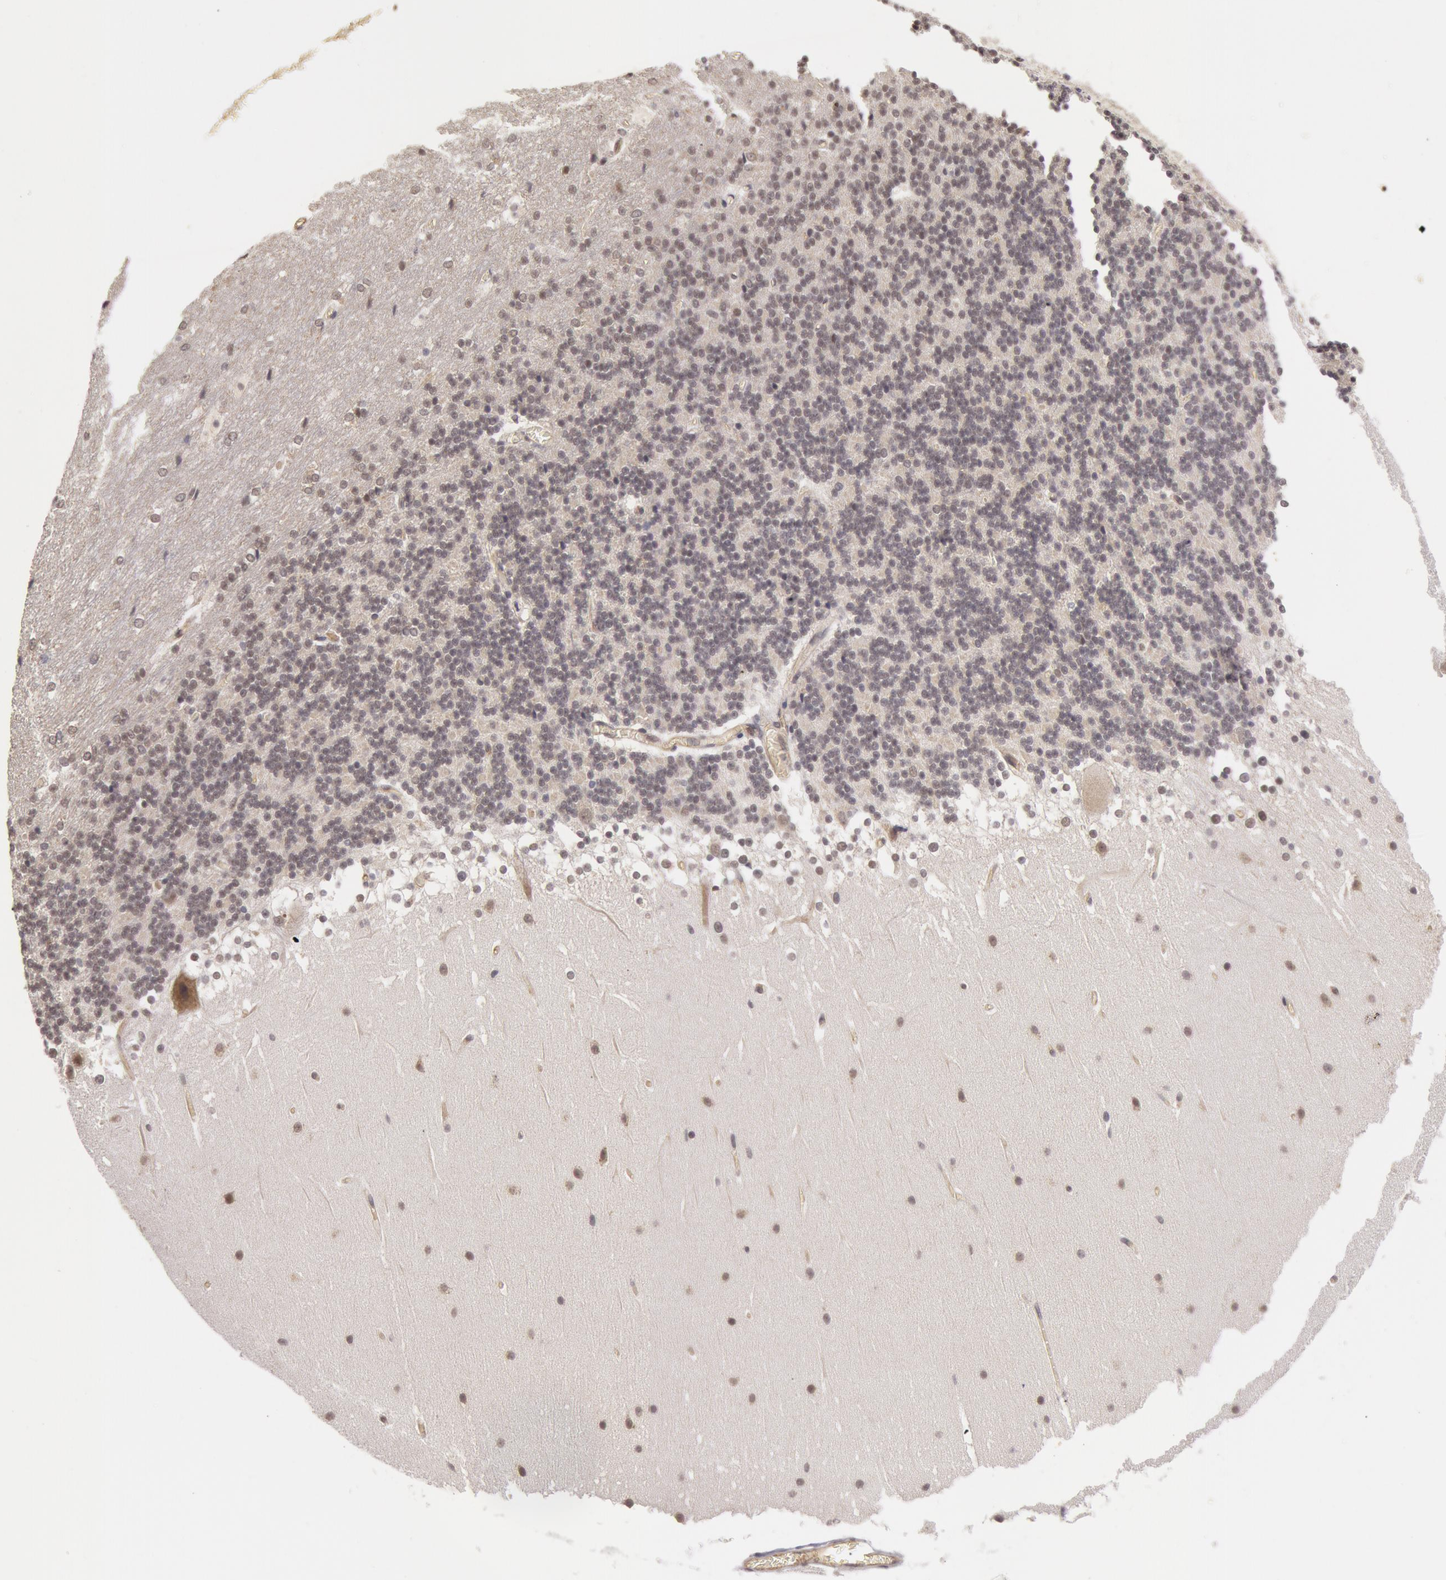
{"staining": {"intensity": "negative", "quantity": "none", "location": "none"}, "tissue": "cerebellum", "cell_type": "Cells in granular layer", "image_type": "normal", "snomed": [{"axis": "morphology", "description": "Normal tissue, NOS"}, {"axis": "topography", "description": "Cerebellum"}], "caption": "A high-resolution micrograph shows IHC staining of normal cerebellum, which demonstrates no significant staining in cells in granular layer. (IHC, brightfield microscopy, high magnification).", "gene": "SYTL4", "patient": {"sex": "female", "age": 19}}